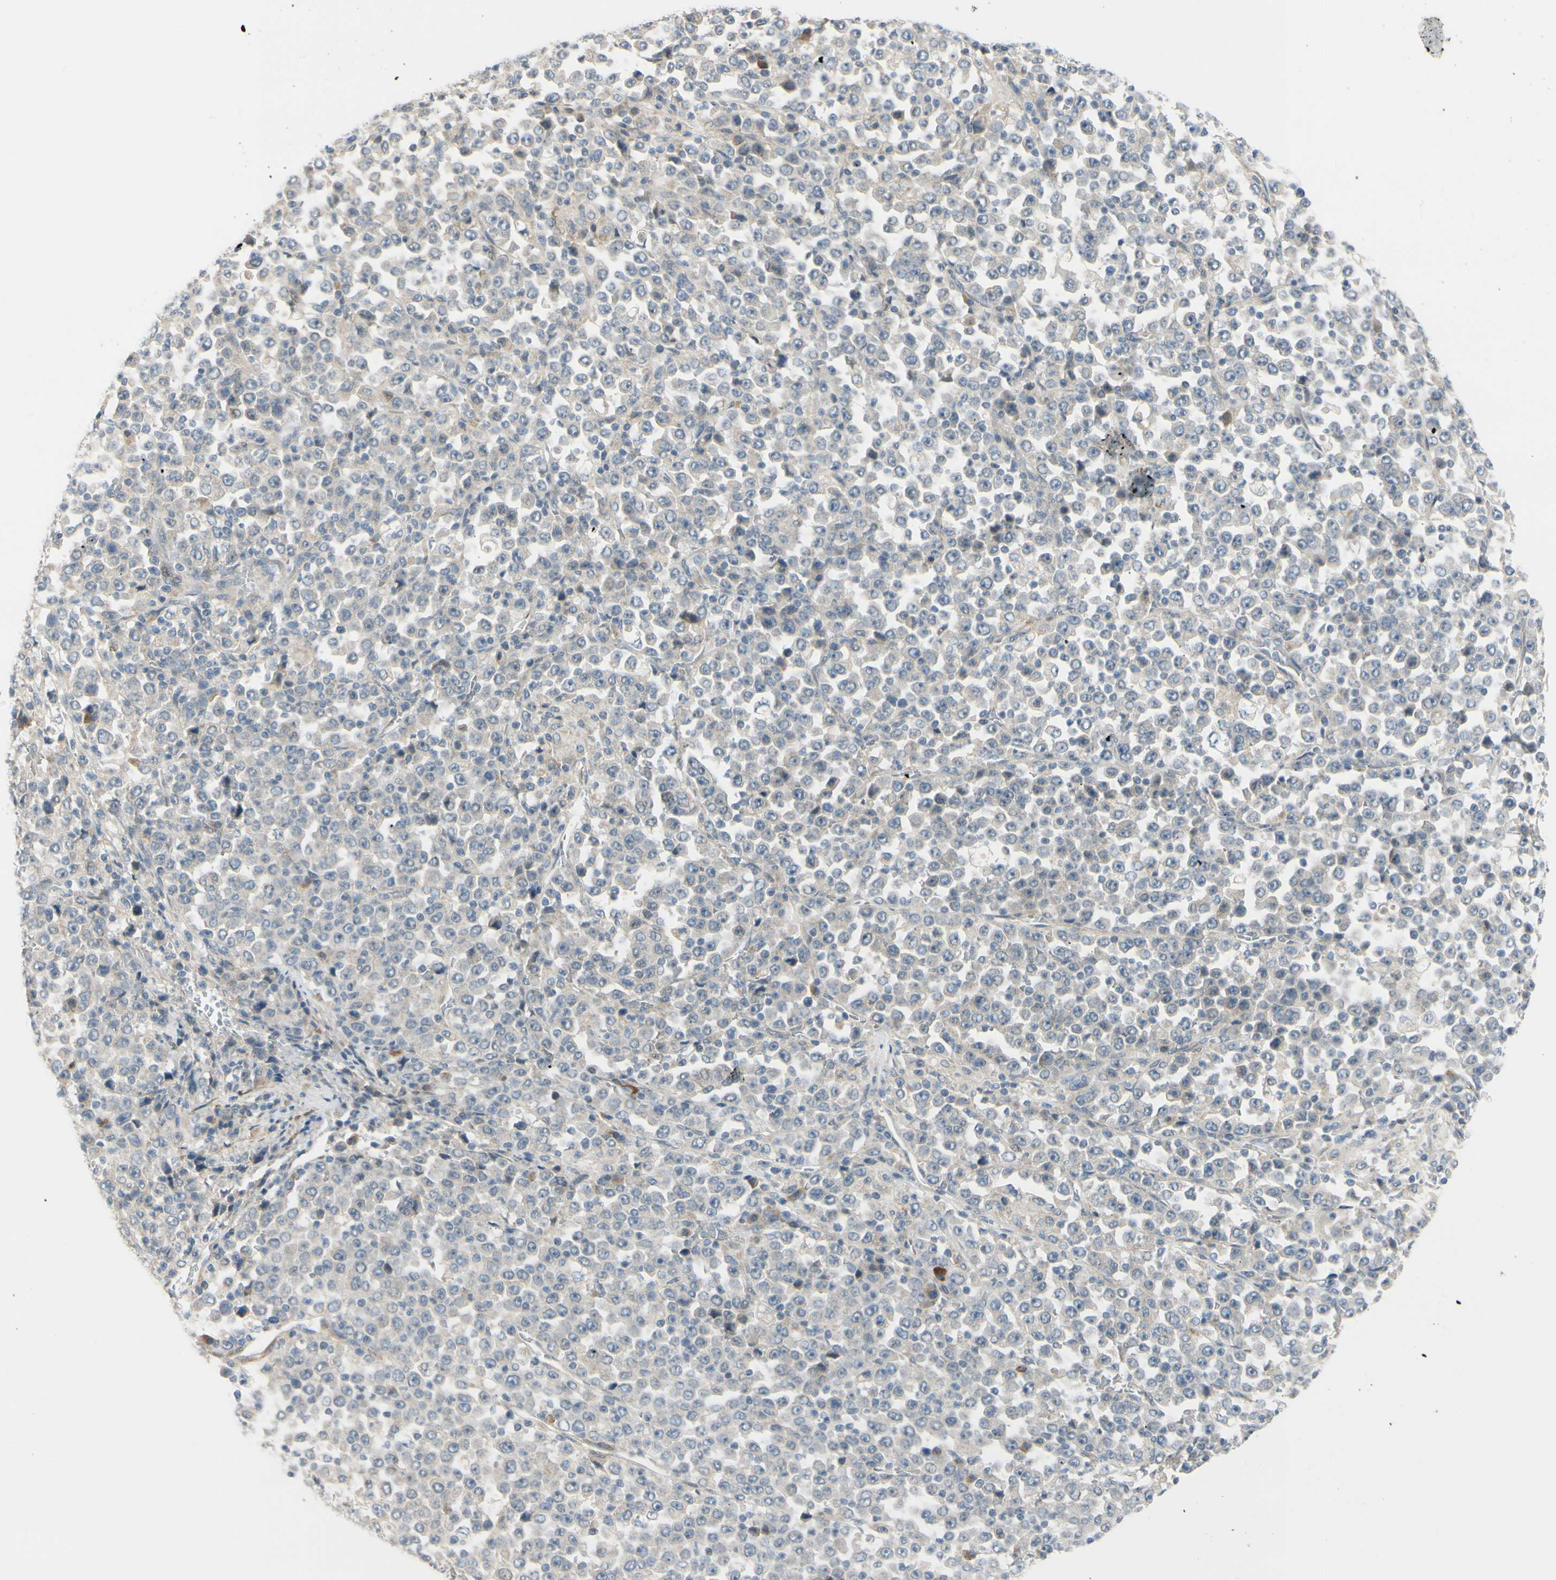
{"staining": {"intensity": "negative", "quantity": "none", "location": "none"}, "tissue": "stomach cancer", "cell_type": "Tumor cells", "image_type": "cancer", "snomed": [{"axis": "morphology", "description": "Normal tissue, NOS"}, {"axis": "morphology", "description": "Adenocarcinoma, NOS"}, {"axis": "topography", "description": "Stomach, upper"}, {"axis": "topography", "description": "Stomach"}], "caption": "IHC image of neoplastic tissue: human stomach cancer stained with DAB (3,3'-diaminobenzidine) demonstrates no significant protein staining in tumor cells.", "gene": "FHL2", "patient": {"sex": "male", "age": 59}}